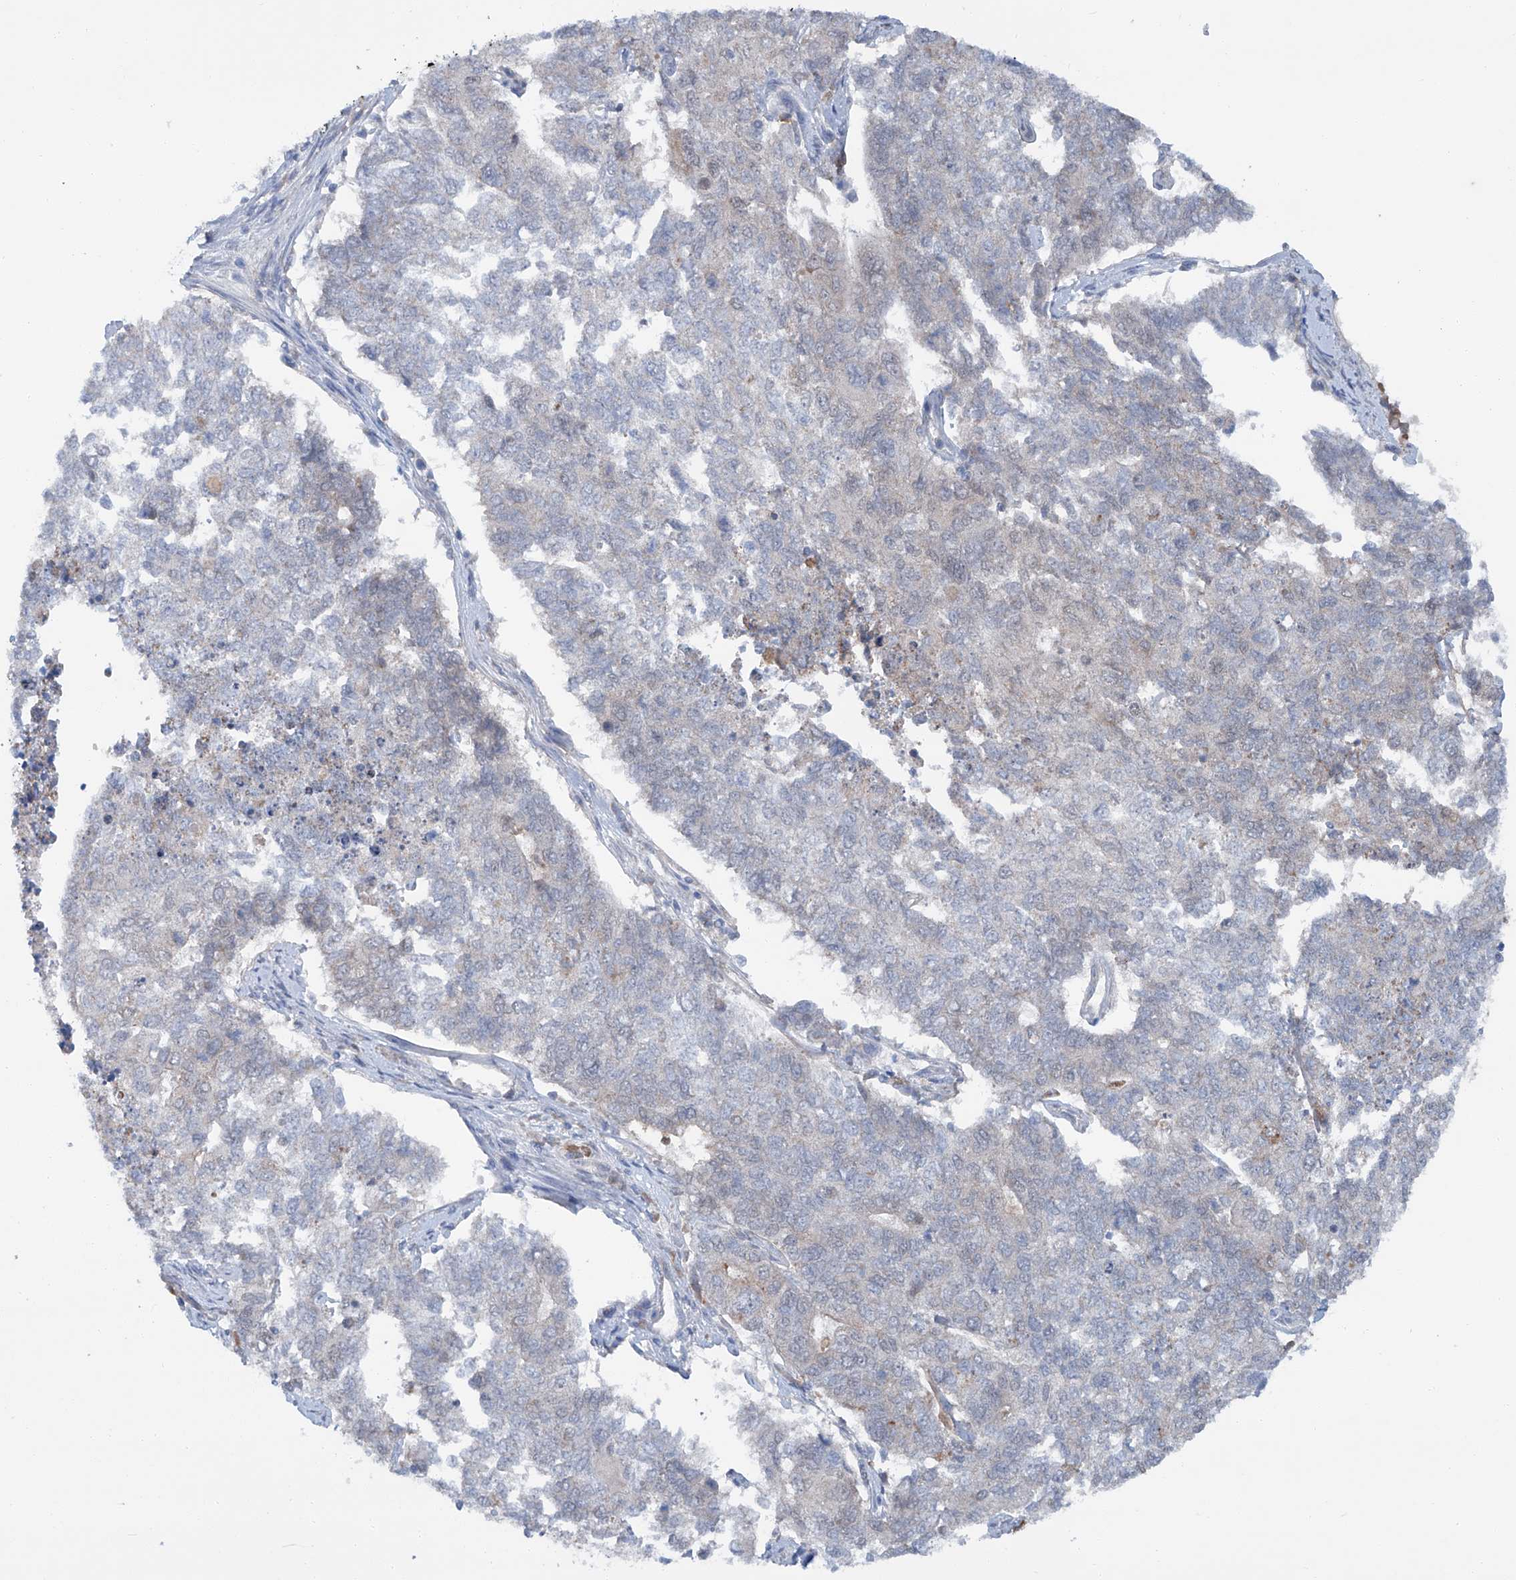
{"staining": {"intensity": "negative", "quantity": "none", "location": "none"}, "tissue": "cervical cancer", "cell_type": "Tumor cells", "image_type": "cancer", "snomed": [{"axis": "morphology", "description": "Squamous cell carcinoma, NOS"}, {"axis": "topography", "description": "Cervix"}], "caption": "An image of squamous cell carcinoma (cervical) stained for a protein shows no brown staining in tumor cells. Brightfield microscopy of immunohistochemistry stained with DAB (3,3'-diaminobenzidine) (brown) and hematoxylin (blue), captured at high magnification.", "gene": "SIX4", "patient": {"sex": "female", "age": 63}}